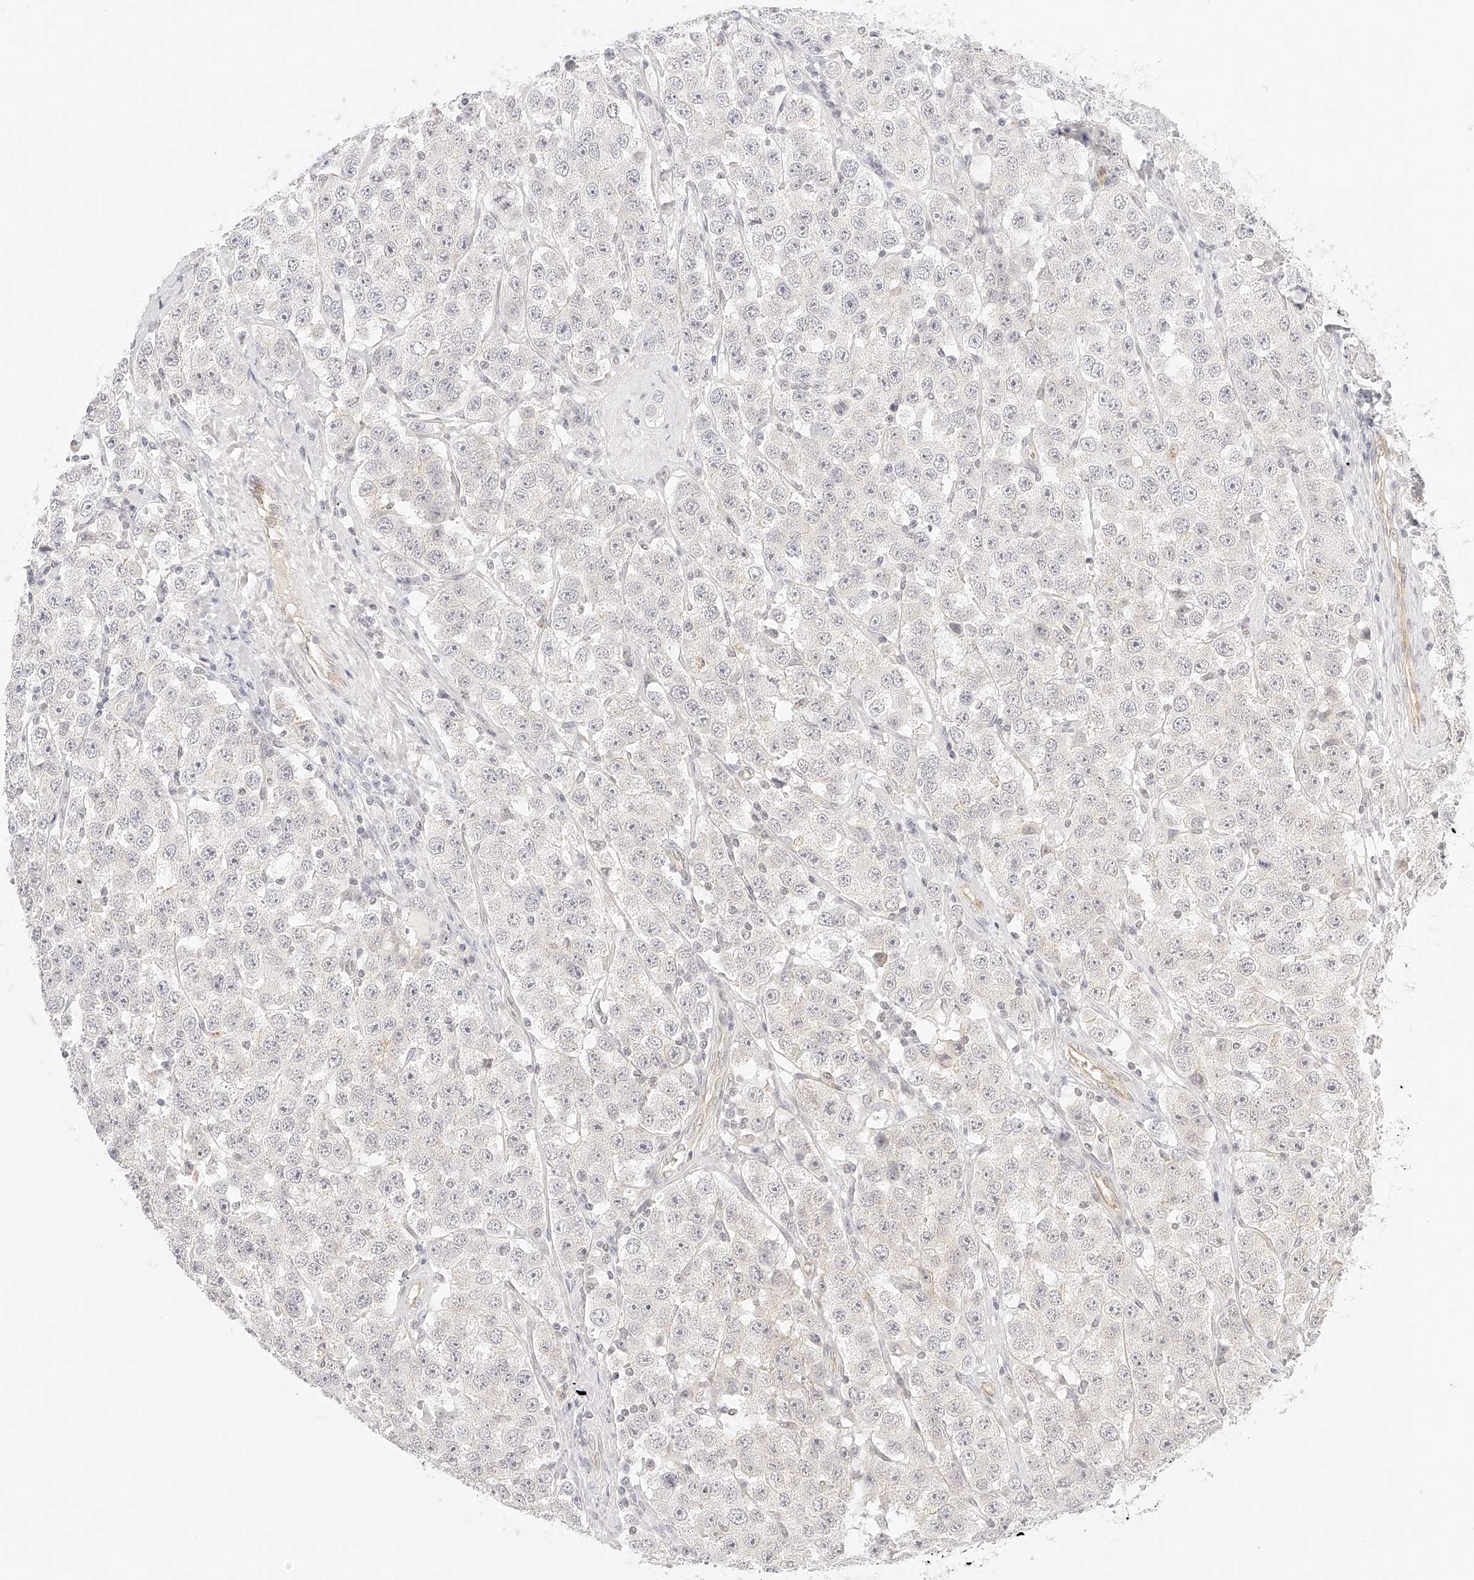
{"staining": {"intensity": "negative", "quantity": "none", "location": "none"}, "tissue": "testis cancer", "cell_type": "Tumor cells", "image_type": "cancer", "snomed": [{"axis": "morphology", "description": "Seminoma, NOS"}, {"axis": "topography", "description": "Testis"}], "caption": "Protein analysis of testis cancer exhibits no significant staining in tumor cells. (Stains: DAB (3,3'-diaminobenzidine) IHC with hematoxylin counter stain, Microscopy: brightfield microscopy at high magnification).", "gene": "ZFP69", "patient": {"sex": "male", "age": 28}}